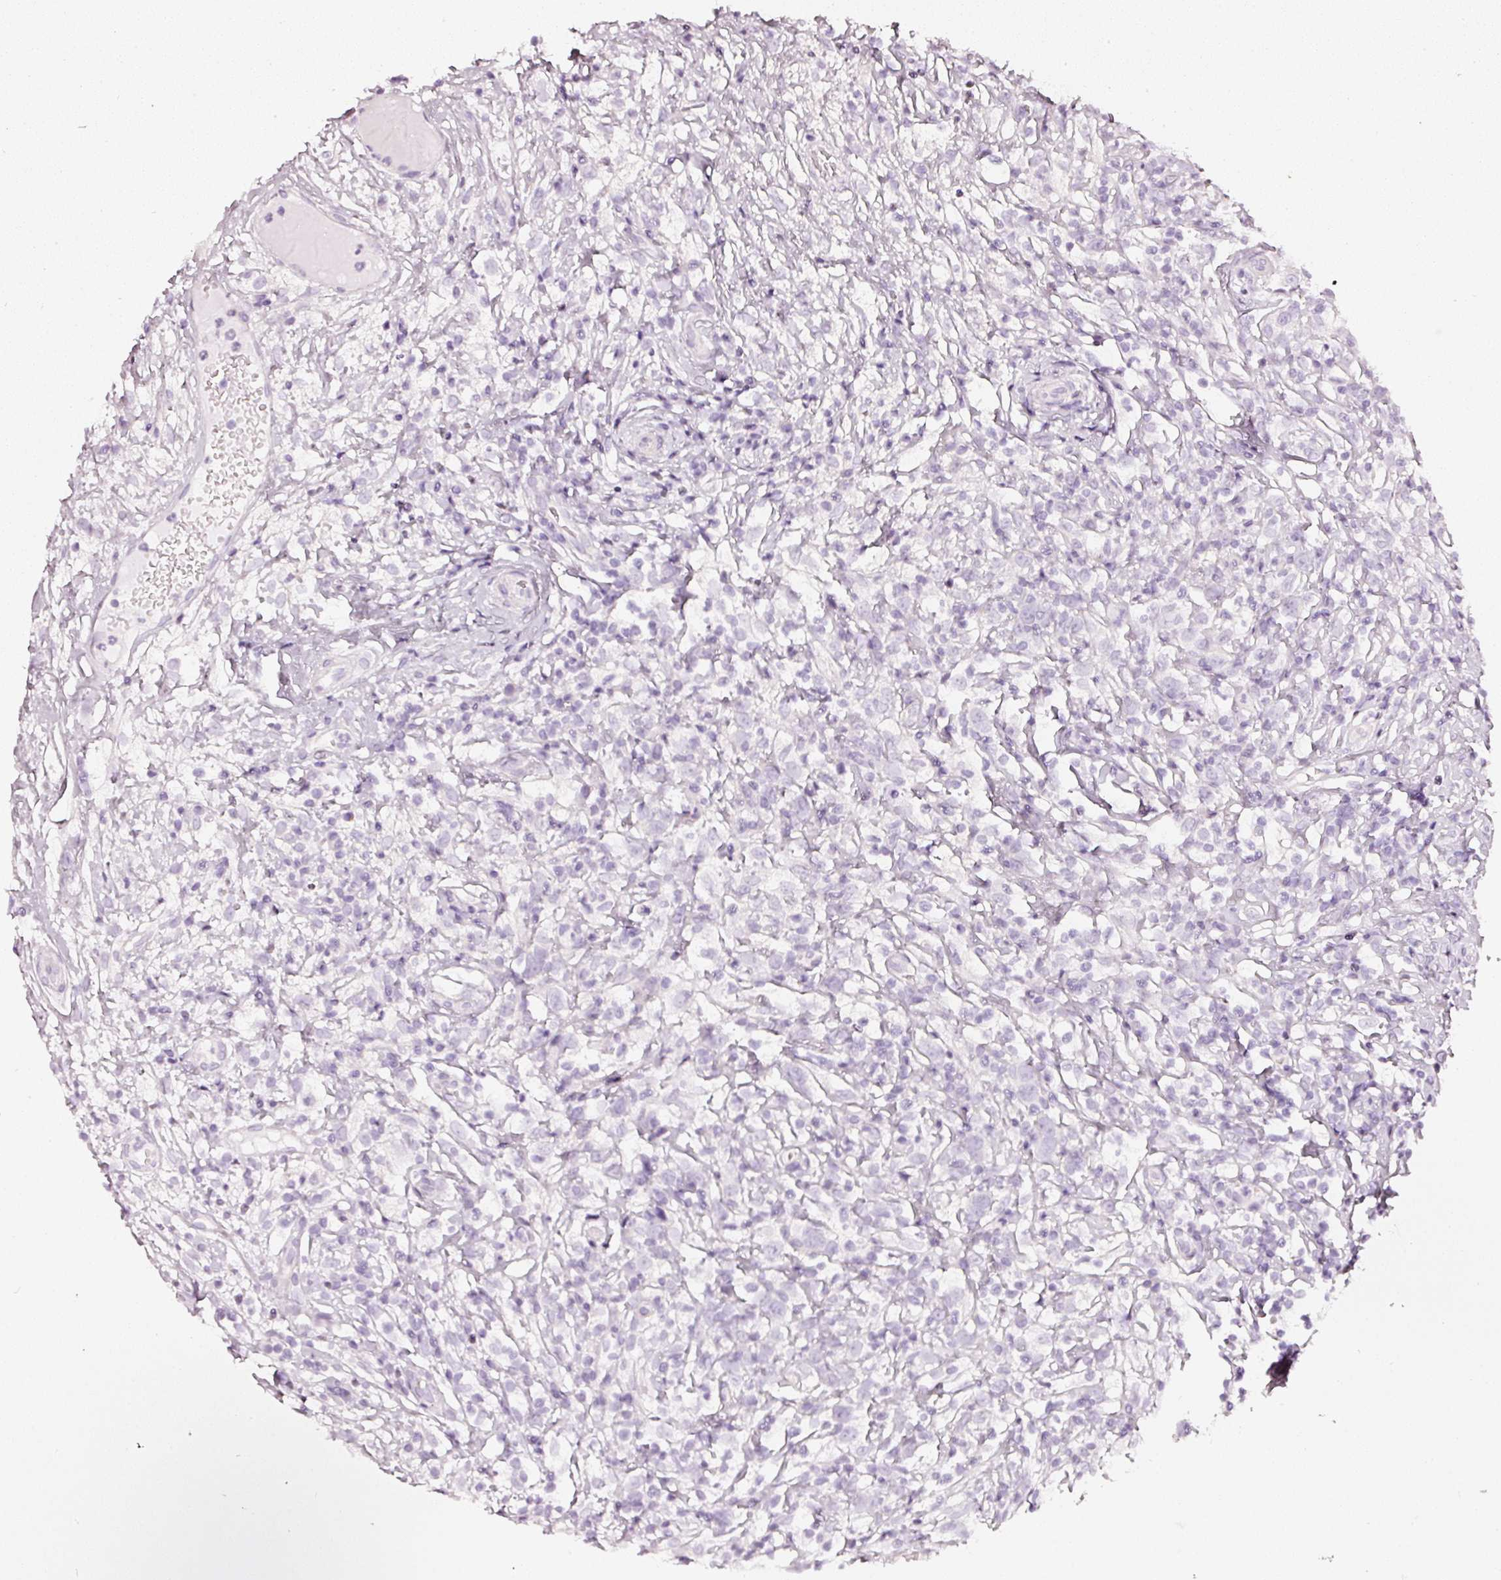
{"staining": {"intensity": "negative", "quantity": "none", "location": "none"}, "tissue": "lymphoma", "cell_type": "Tumor cells", "image_type": "cancer", "snomed": [{"axis": "morphology", "description": "Hodgkin's disease, NOS"}, {"axis": "topography", "description": "No Tissue"}], "caption": "IHC micrograph of neoplastic tissue: human Hodgkin's disease stained with DAB reveals no significant protein positivity in tumor cells.", "gene": "CNP", "patient": {"sex": "female", "age": 21}}